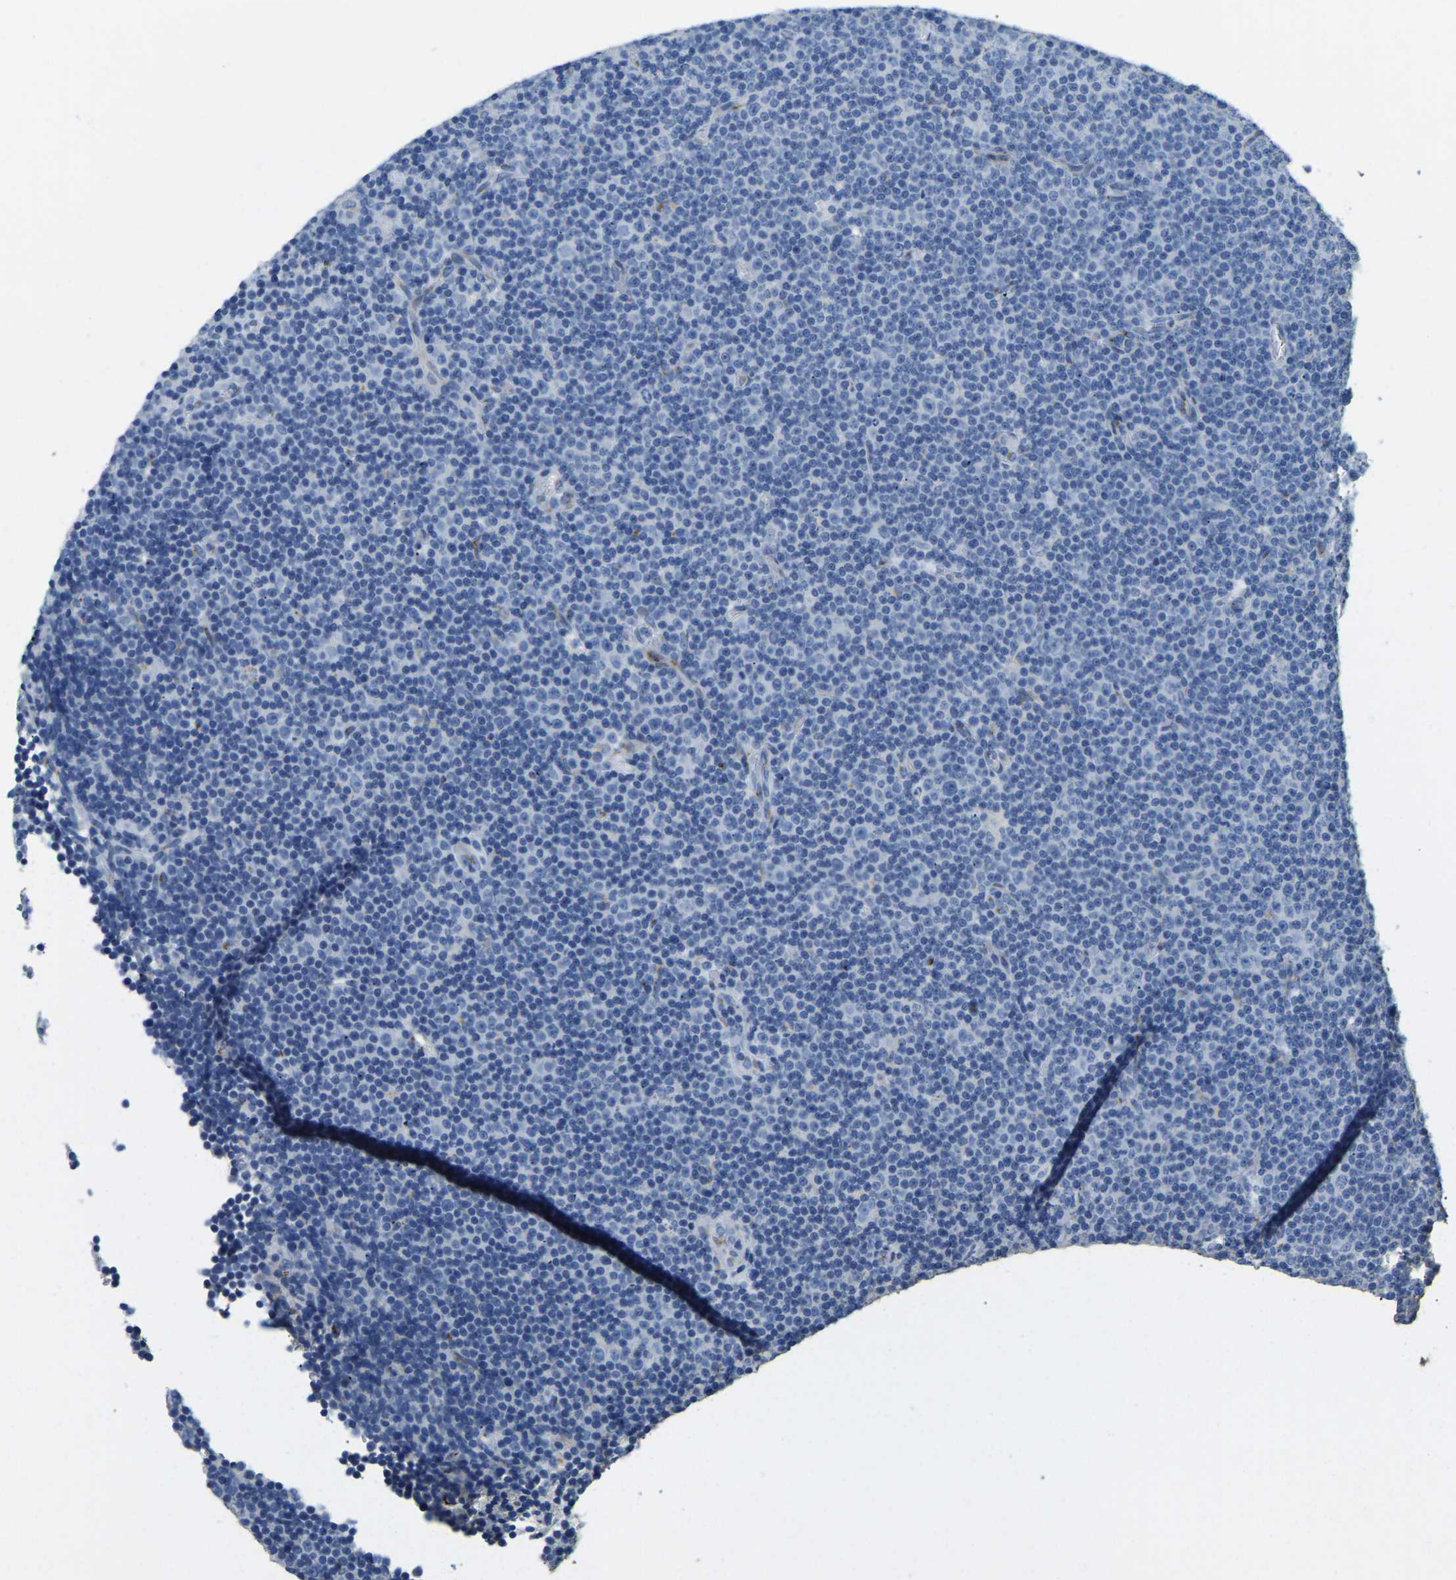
{"staining": {"intensity": "negative", "quantity": "none", "location": "none"}, "tissue": "lymphoma", "cell_type": "Tumor cells", "image_type": "cancer", "snomed": [{"axis": "morphology", "description": "Malignant lymphoma, non-Hodgkin's type, Low grade"}, {"axis": "topography", "description": "Lymph node"}], "caption": "The immunohistochemistry (IHC) photomicrograph has no significant expression in tumor cells of low-grade malignant lymphoma, non-Hodgkin's type tissue. The staining is performed using DAB brown chromogen with nuclei counter-stained in using hematoxylin.", "gene": "FAM174A", "patient": {"sex": "female", "age": 67}}